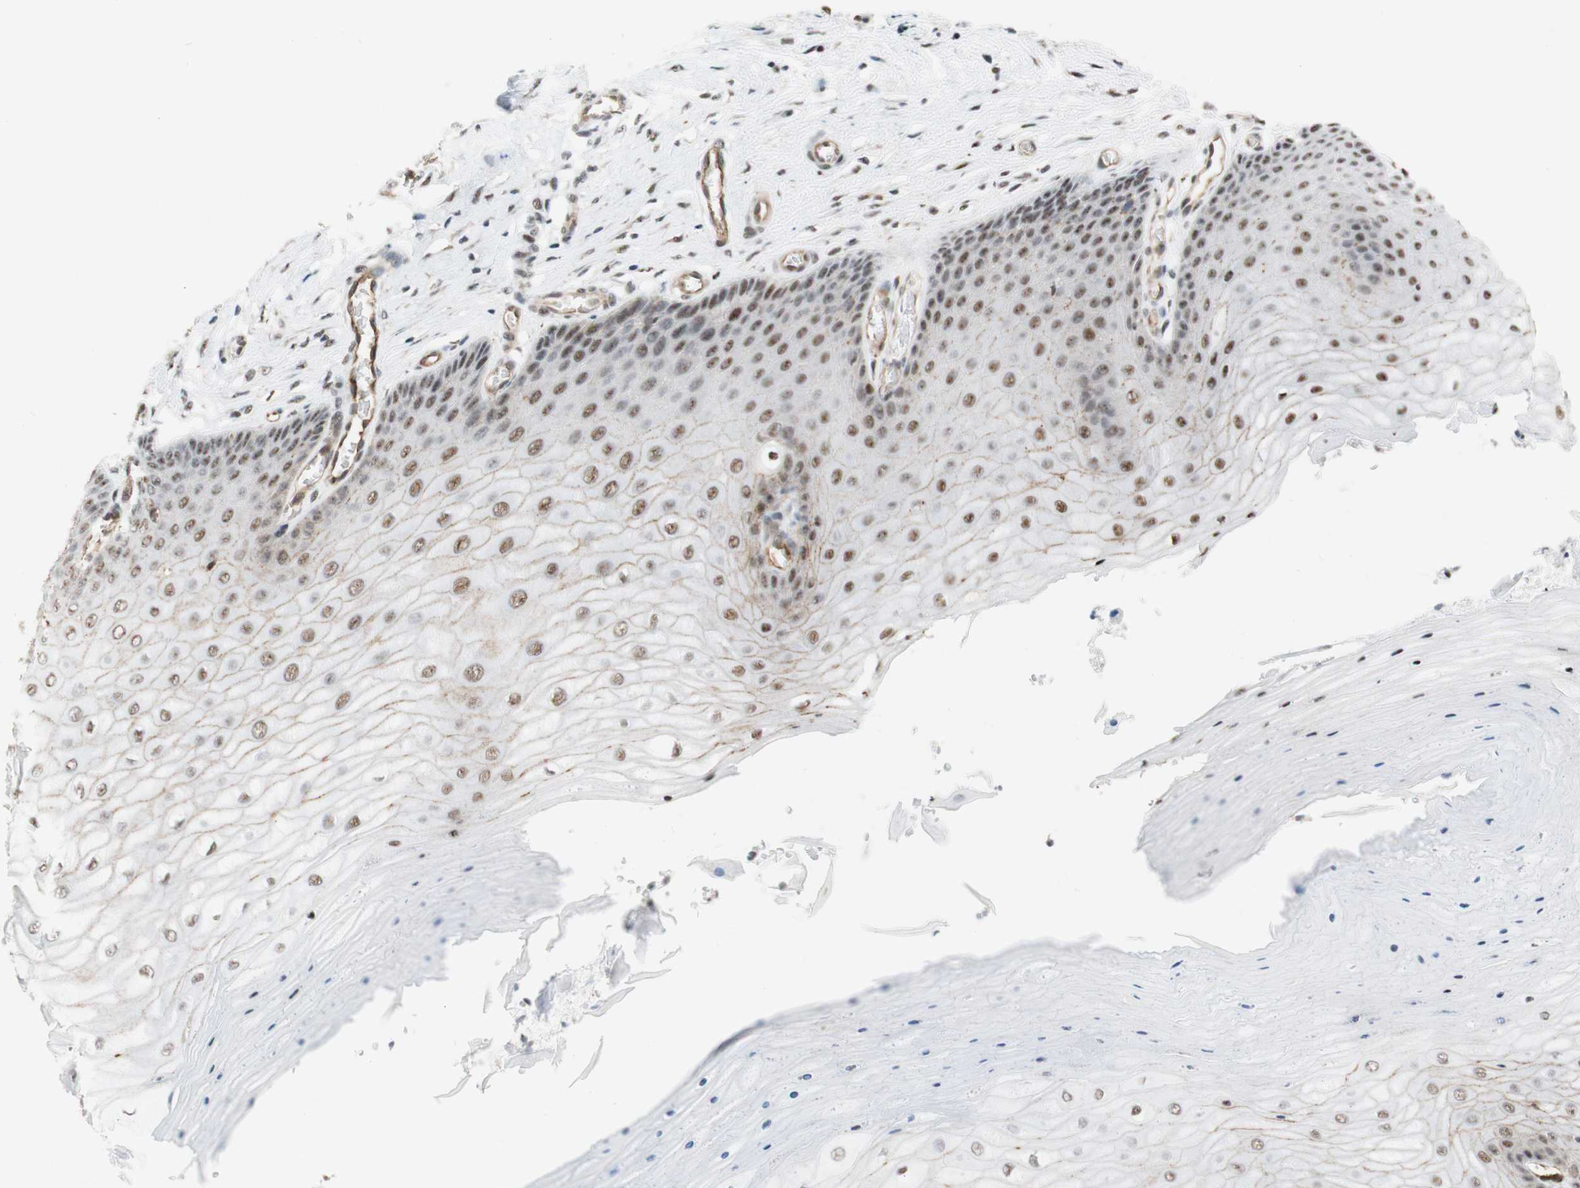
{"staining": {"intensity": "negative", "quantity": "none", "location": "none"}, "tissue": "cervix", "cell_type": "Glandular cells", "image_type": "normal", "snomed": [{"axis": "morphology", "description": "Normal tissue, NOS"}, {"axis": "topography", "description": "Cervix"}], "caption": "High power microscopy photomicrograph of an immunohistochemistry histopathology image of unremarkable cervix, revealing no significant positivity in glandular cells.", "gene": "SAP18", "patient": {"sex": "female", "age": 55}}